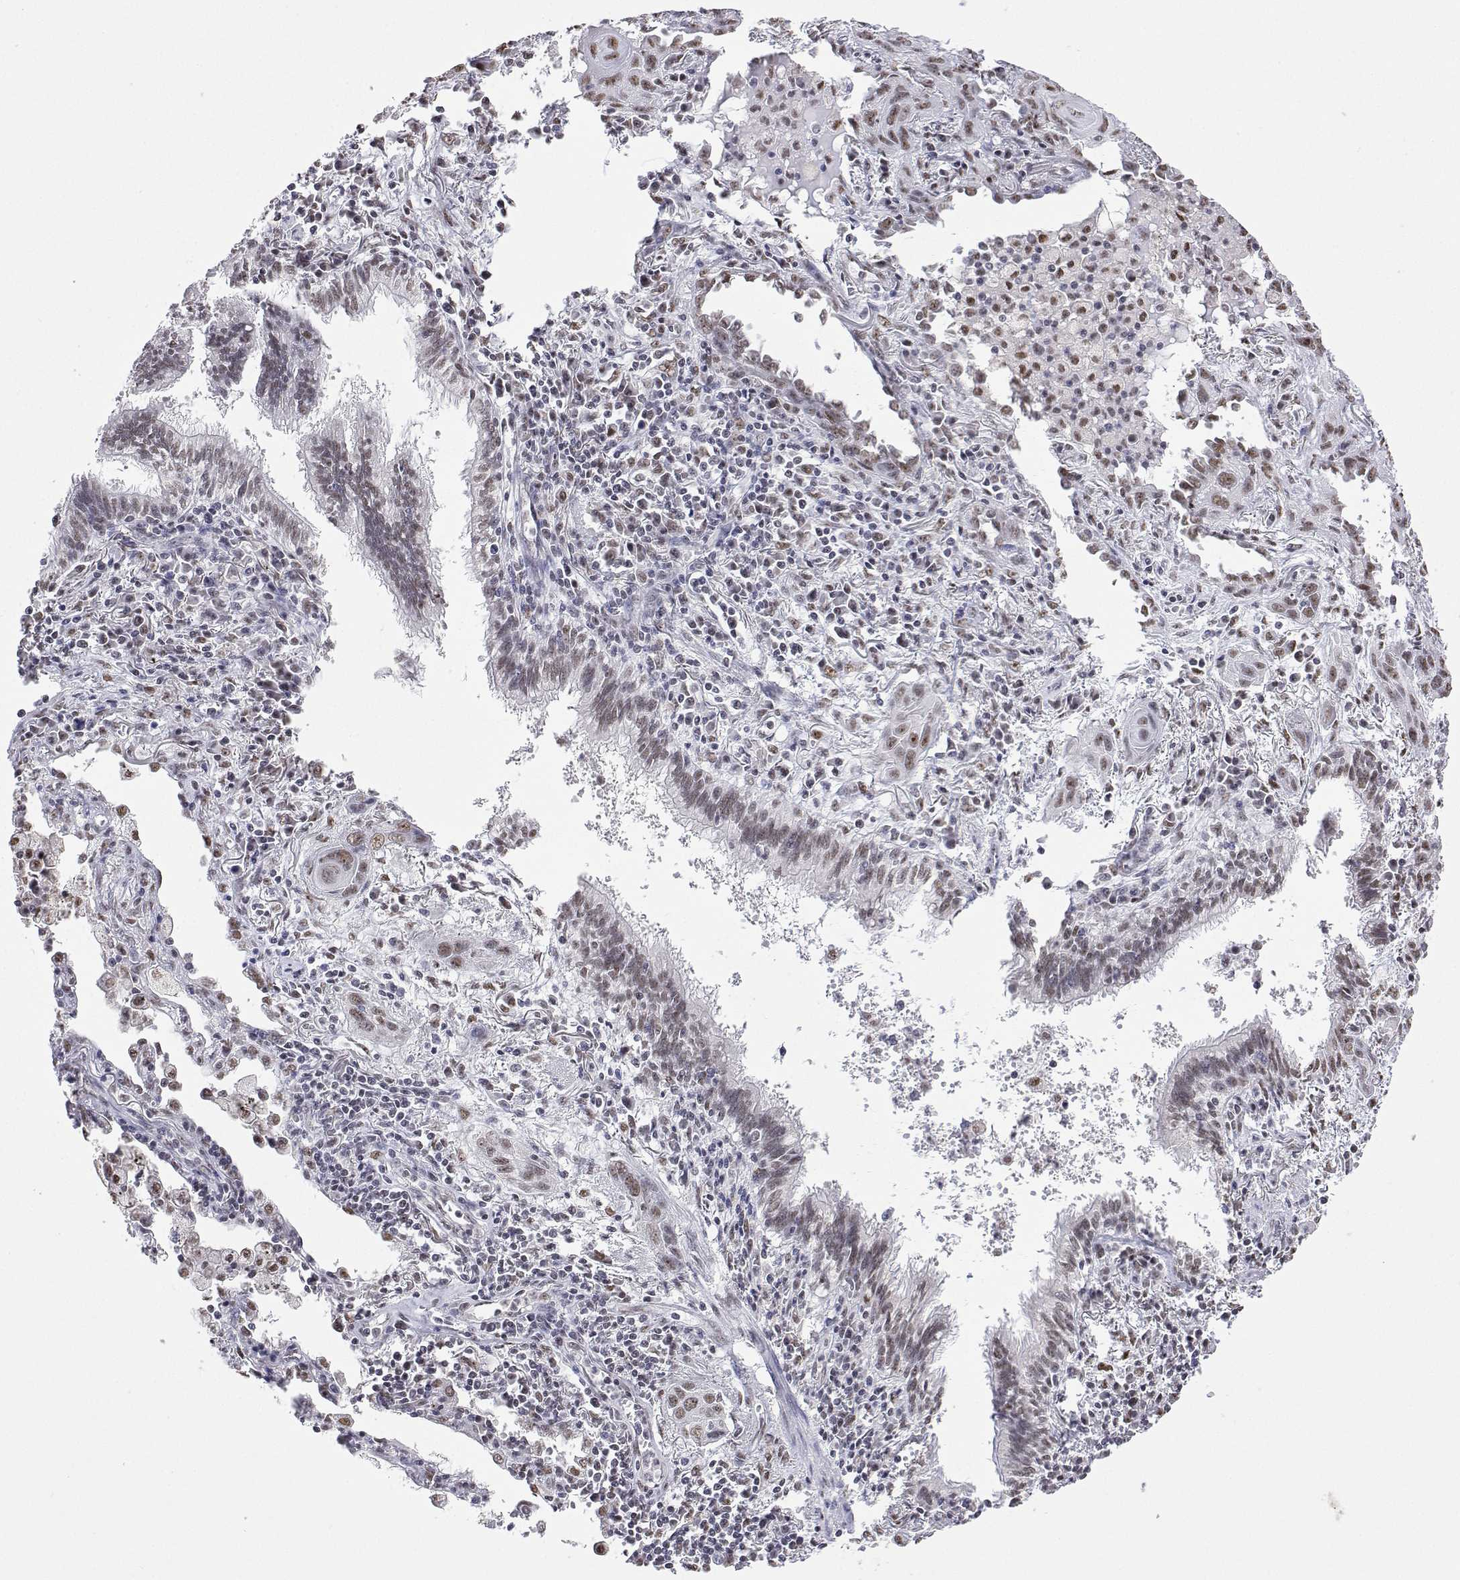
{"staining": {"intensity": "moderate", "quantity": ">75%", "location": "nuclear"}, "tissue": "lung cancer", "cell_type": "Tumor cells", "image_type": "cancer", "snomed": [{"axis": "morphology", "description": "Squamous cell carcinoma, NOS"}, {"axis": "topography", "description": "Lung"}], "caption": "Human lung cancer stained with a protein marker displays moderate staining in tumor cells.", "gene": "ADAR", "patient": {"sex": "male", "age": 79}}